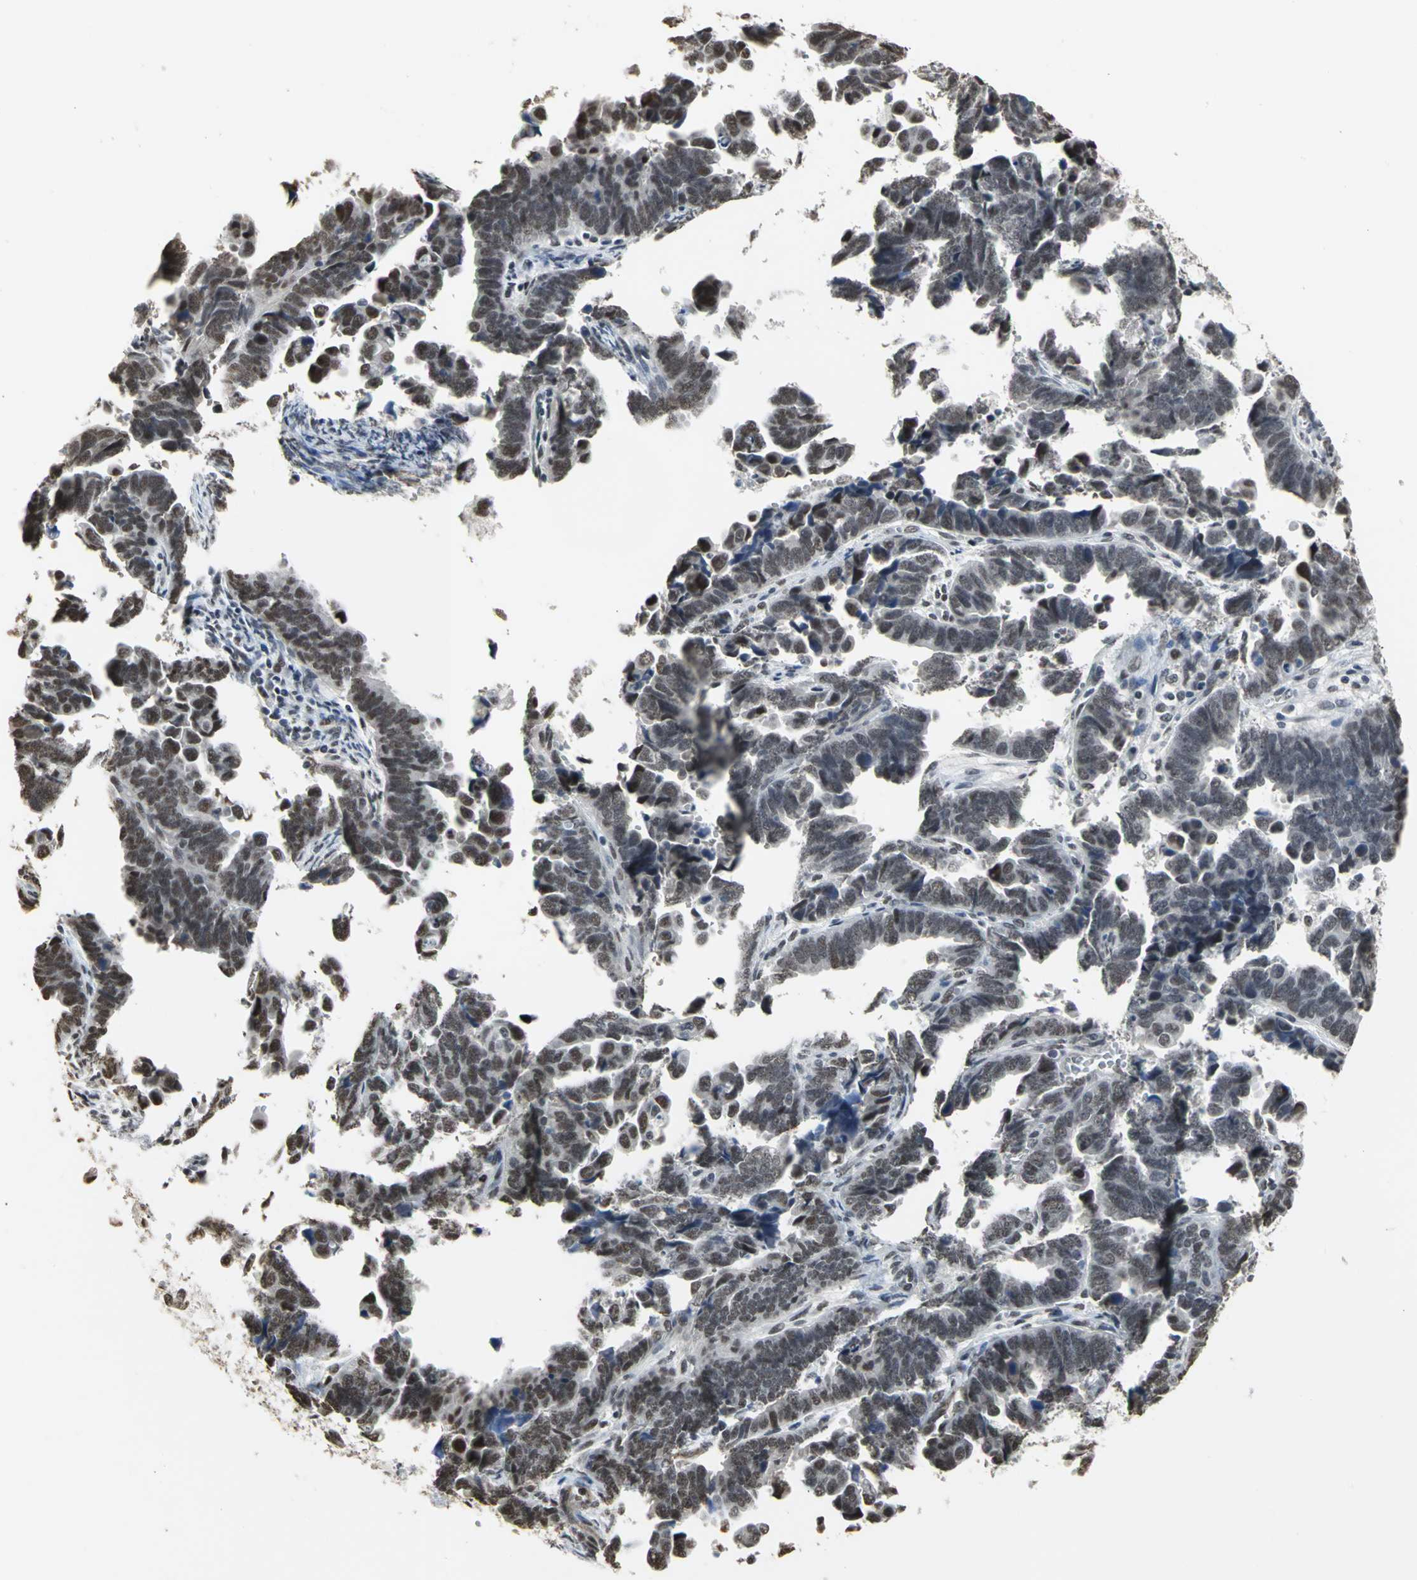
{"staining": {"intensity": "strong", "quantity": ">75%", "location": "nuclear"}, "tissue": "endometrial cancer", "cell_type": "Tumor cells", "image_type": "cancer", "snomed": [{"axis": "morphology", "description": "Adenocarcinoma, NOS"}, {"axis": "topography", "description": "Endometrium"}], "caption": "Protein staining by IHC demonstrates strong nuclear expression in about >75% of tumor cells in endometrial cancer.", "gene": "CCDC88C", "patient": {"sex": "female", "age": 75}}